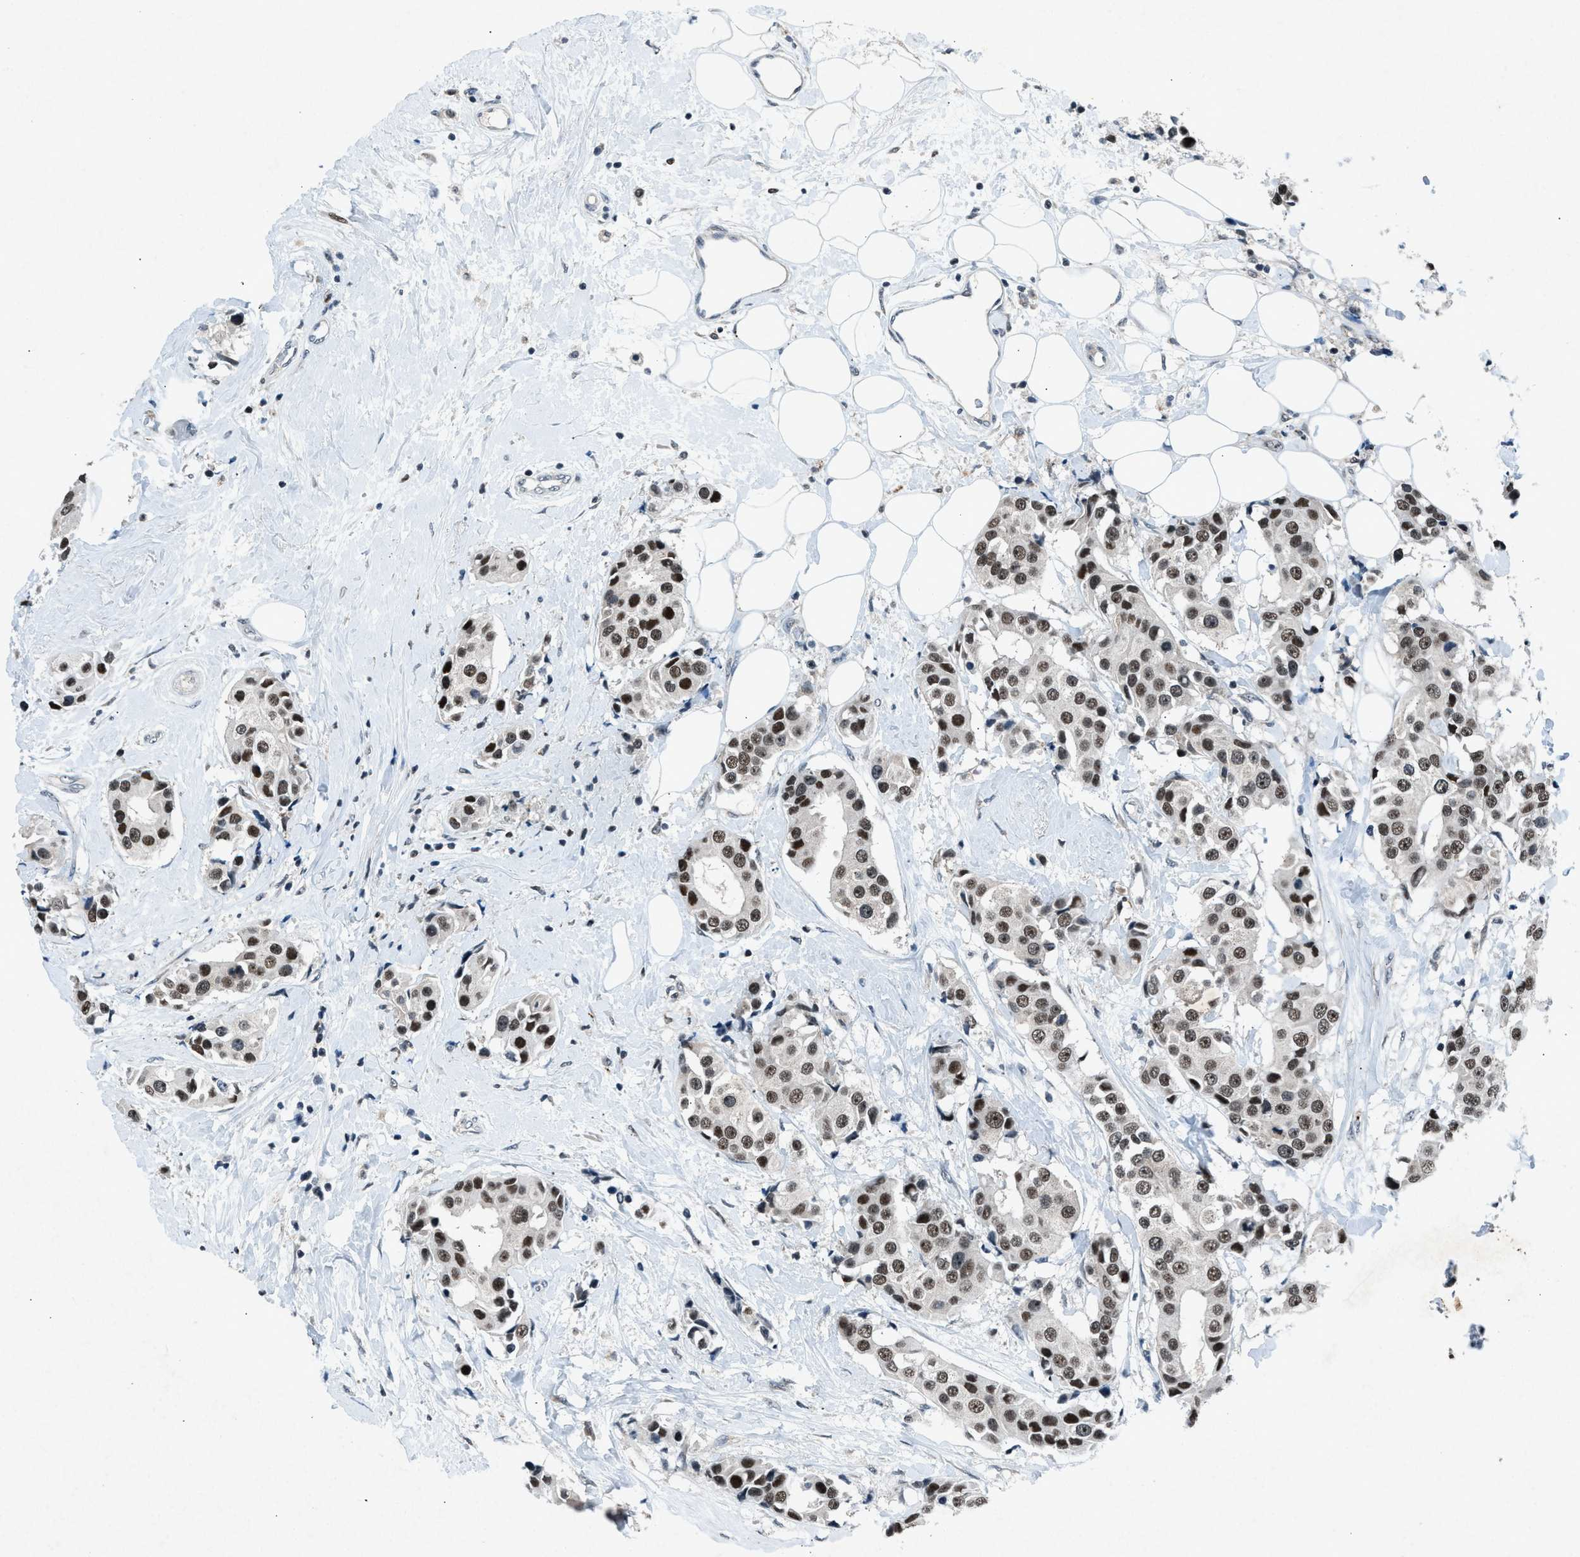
{"staining": {"intensity": "moderate", "quantity": ">75%", "location": "nuclear"}, "tissue": "breast cancer", "cell_type": "Tumor cells", "image_type": "cancer", "snomed": [{"axis": "morphology", "description": "Normal tissue, NOS"}, {"axis": "morphology", "description": "Duct carcinoma"}, {"axis": "topography", "description": "Breast"}], "caption": "DAB immunohistochemical staining of breast cancer demonstrates moderate nuclear protein staining in about >75% of tumor cells. The protein is shown in brown color, while the nuclei are stained blue.", "gene": "ADCY1", "patient": {"sex": "female", "age": 39}}